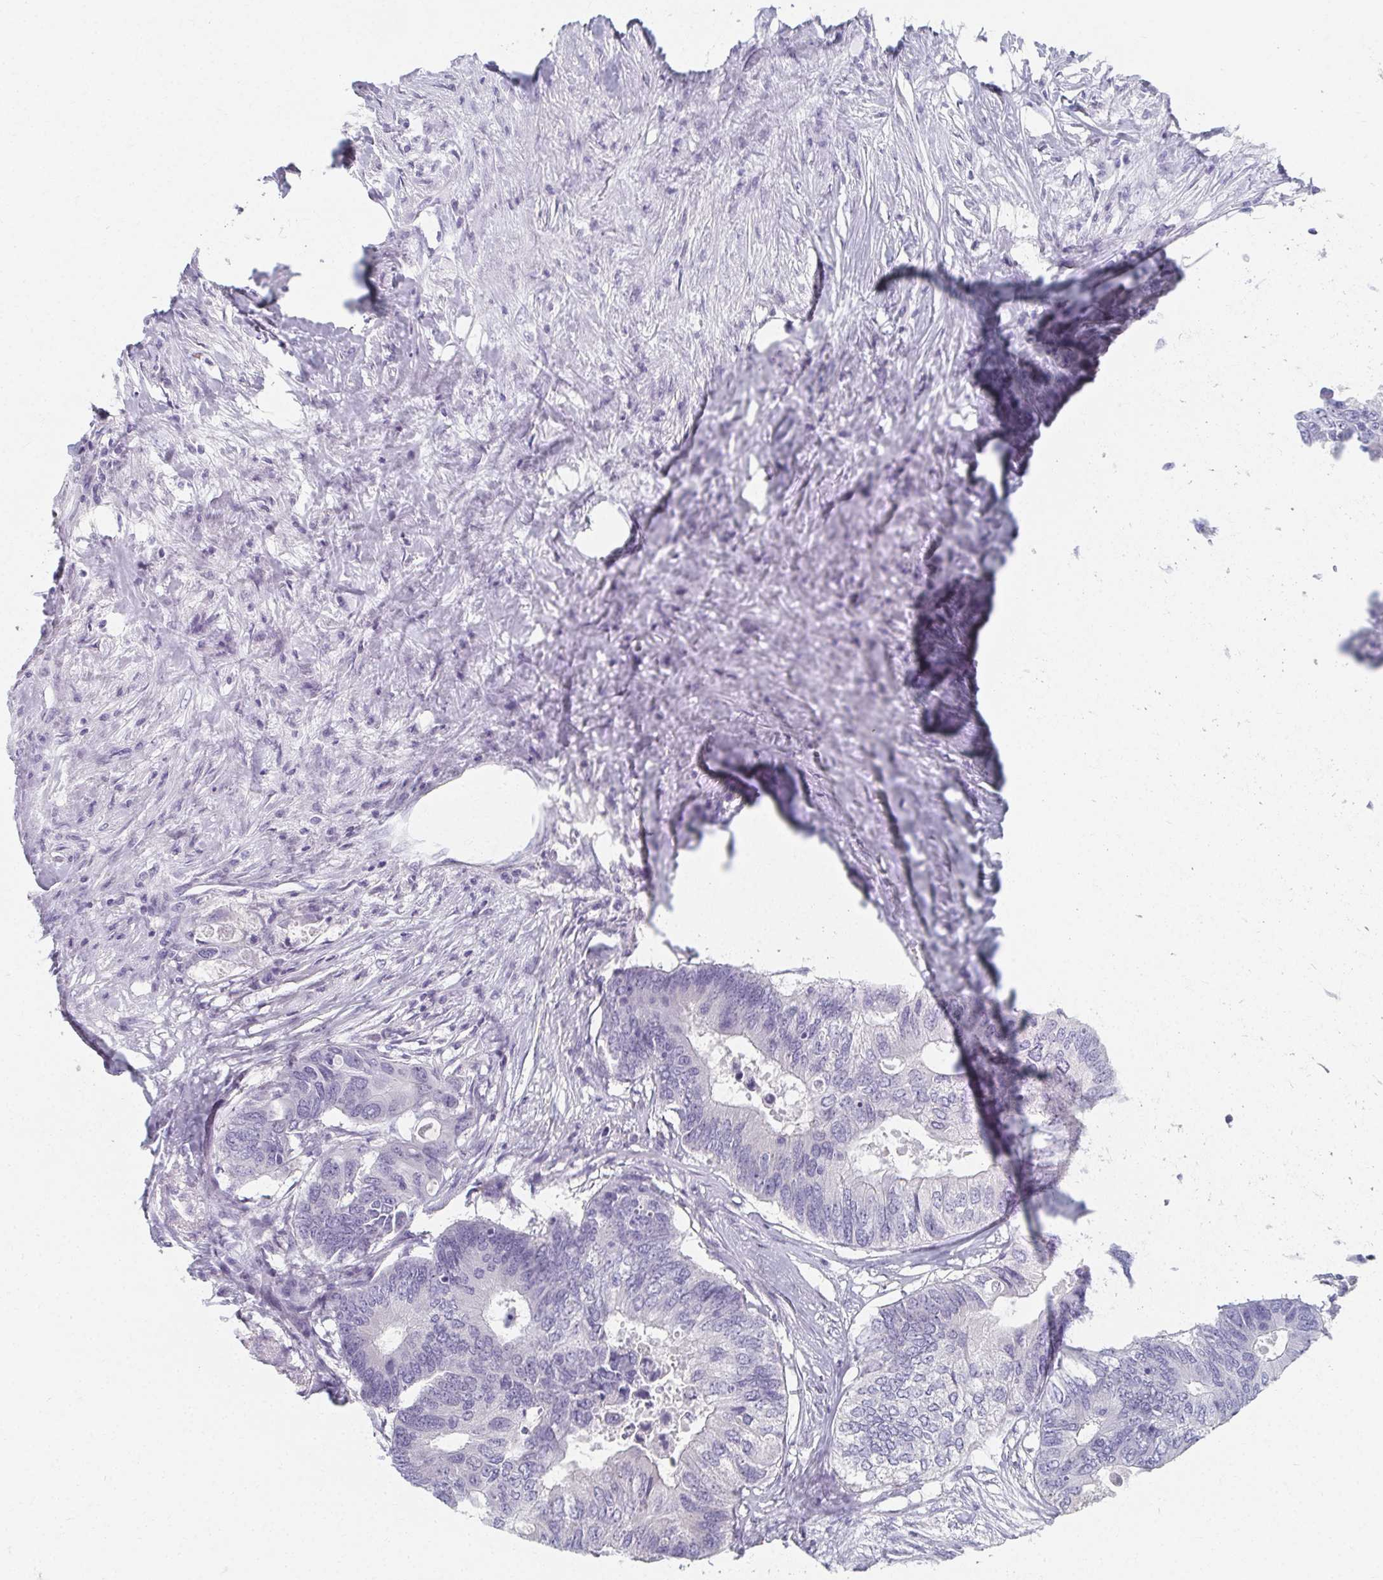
{"staining": {"intensity": "negative", "quantity": "none", "location": "none"}, "tissue": "colorectal cancer", "cell_type": "Tumor cells", "image_type": "cancer", "snomed": [{"axis": "morphology", "description": "Adenocarcinoma, NOS"}, {"axis": "topography", "description": "Colon"}], "caption": "The immunohistochemistry image has no significant expression in tumor cells of colorectal adenocarcinoma tissue. (Immunohistochemistry, brightfield microscopy, high magnification).", "gene": "CAMKV", "patient": {"sex": "male", "age": 71}}